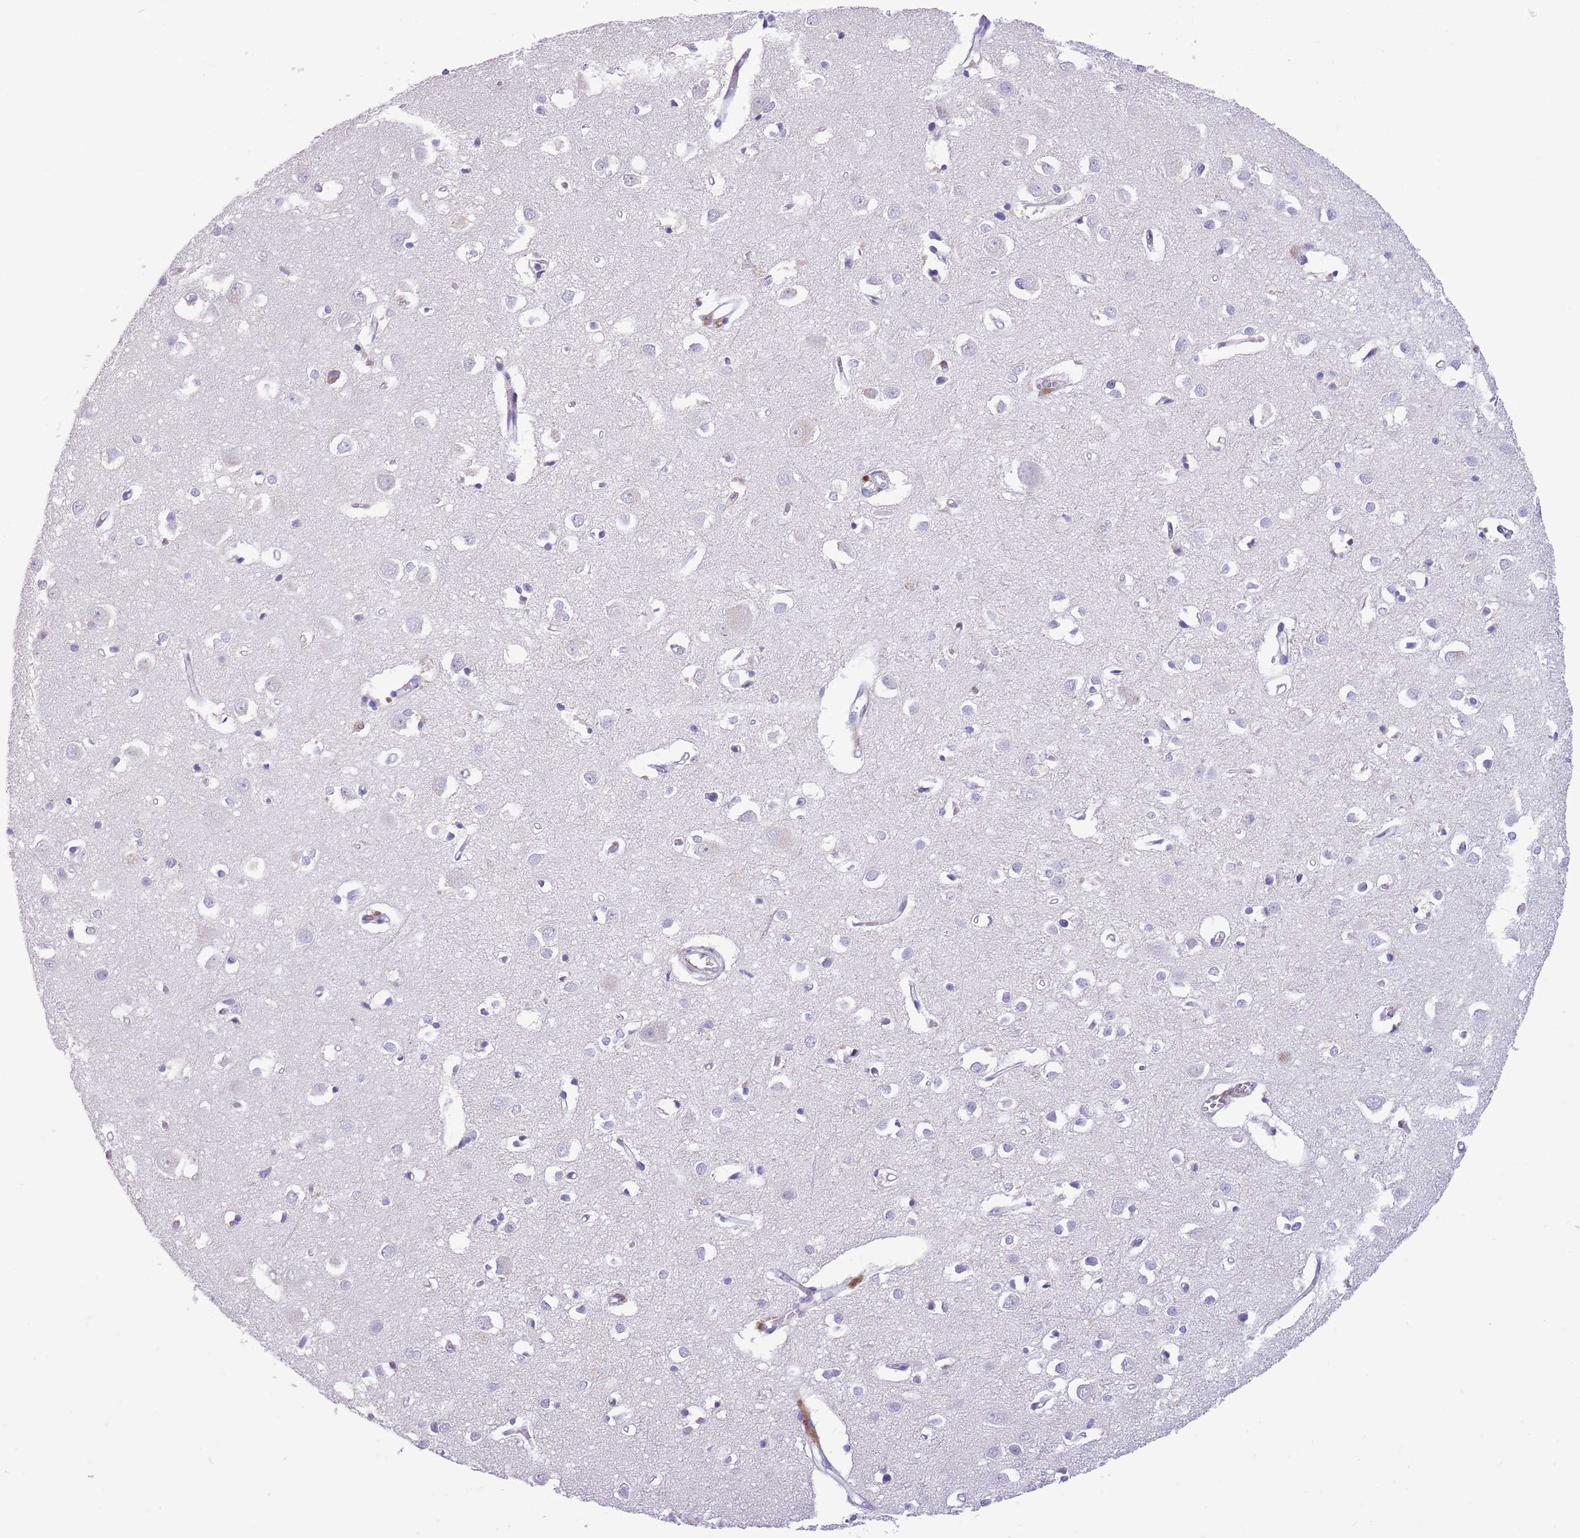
{"staining": {"intensity": "negative", "quantity": "none", "location": "none"}, "tissue": "cerebral cortex", "cell_type": "Endothelial cells", "image_type": "normal", "snomed": [{"axis": "morphology", "description": "Normal tissue, NOS"}, {"axis": "topography", "description": "Cerebral cortex"}], "caption": "Immunohistochemical staining of benign human cerebral cortex reveals no significant positivity in endothelial cells.", "gene": "LEPROTL1", "patient": {"sex": "female", "age": 64}}